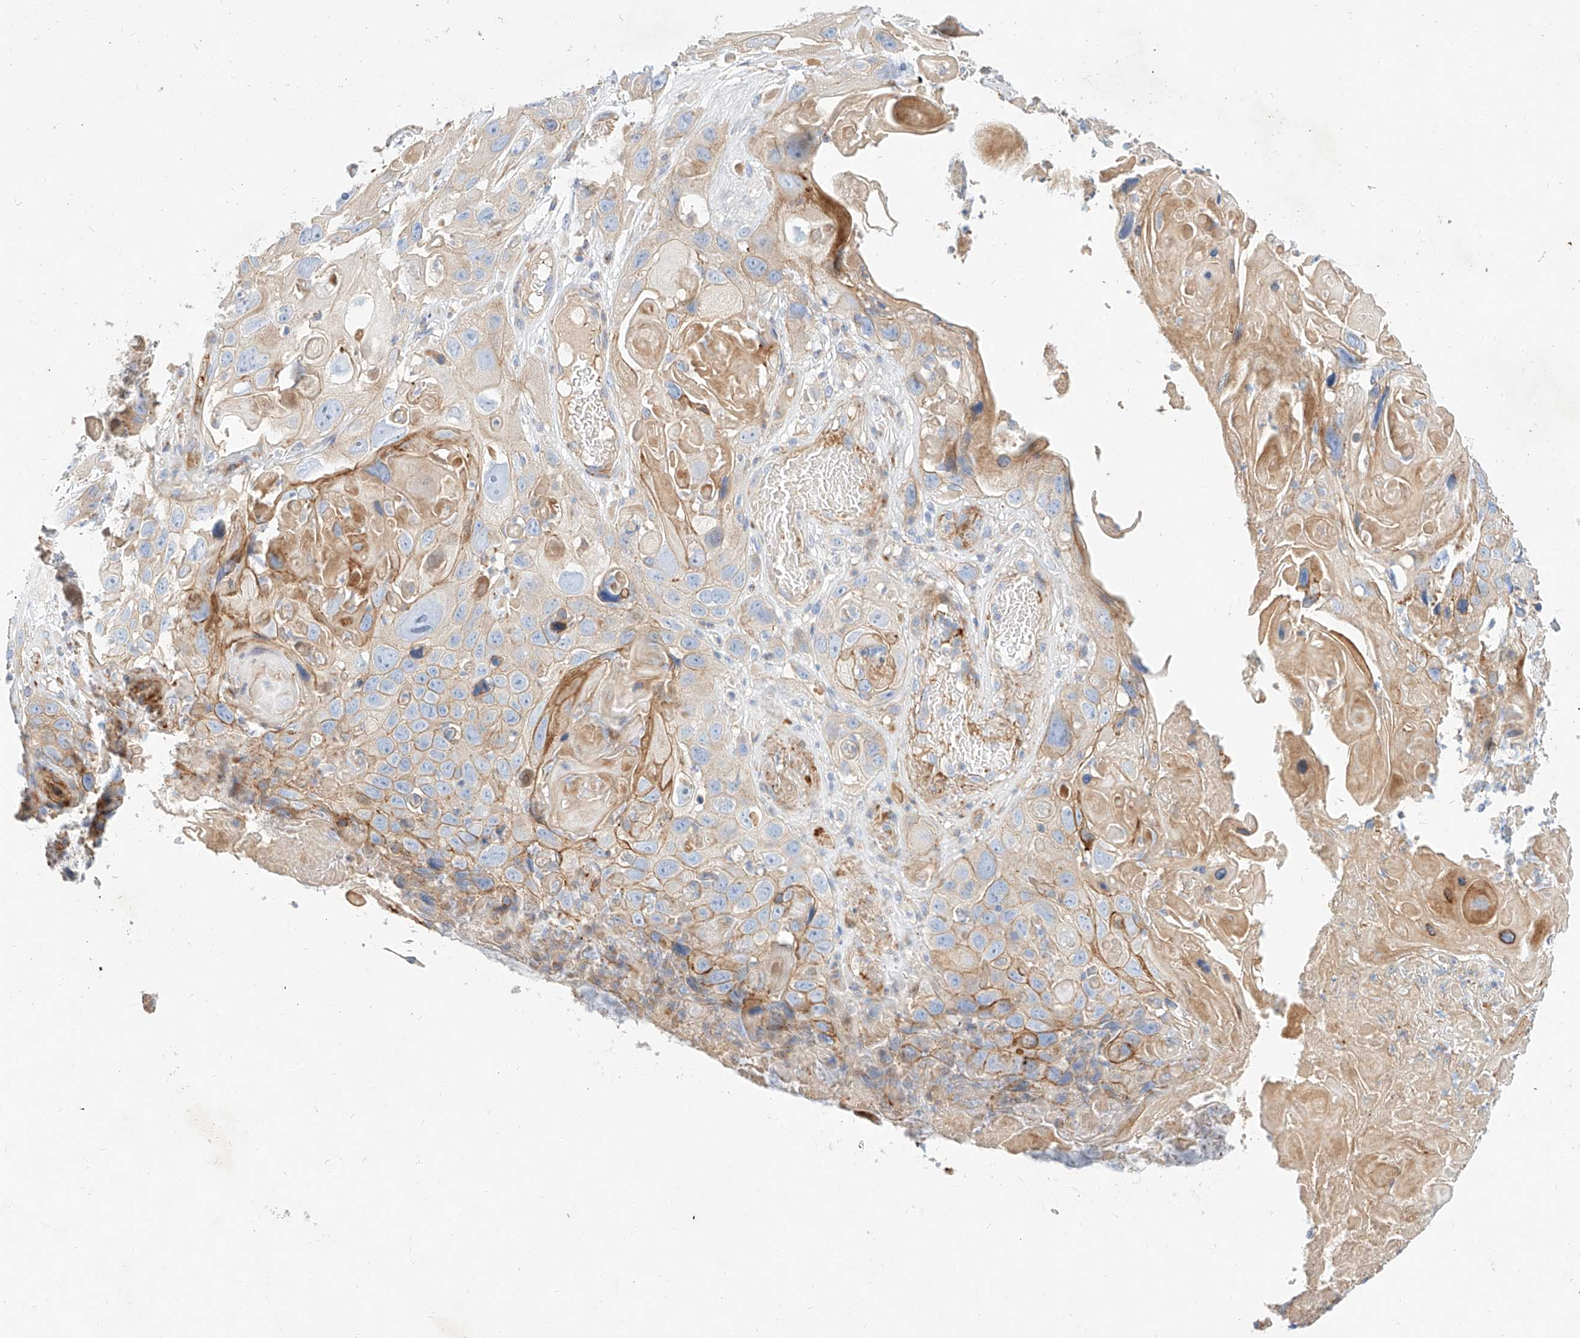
{"staining": {"intensity": "weak", "quantity": "<25%", "location": "cytoplasmic/membranous"}, "tissue": "skin cancer", "cell_type": "Tumor cells", "image_type": "cancer", "snomed": [{"axis": "morphology", "description": "Squamous cell carcinoma, NOS"}, {"axis": "topography", "description": "Skin"}], "caption": "Immunohistochemistry (IHC) photomicrograph of skin cancer stained for a protein (brown), which shows no positivity in tumor cells.", "gene": "KCNH5", "patient": {"sex": "male", "age": 55}}